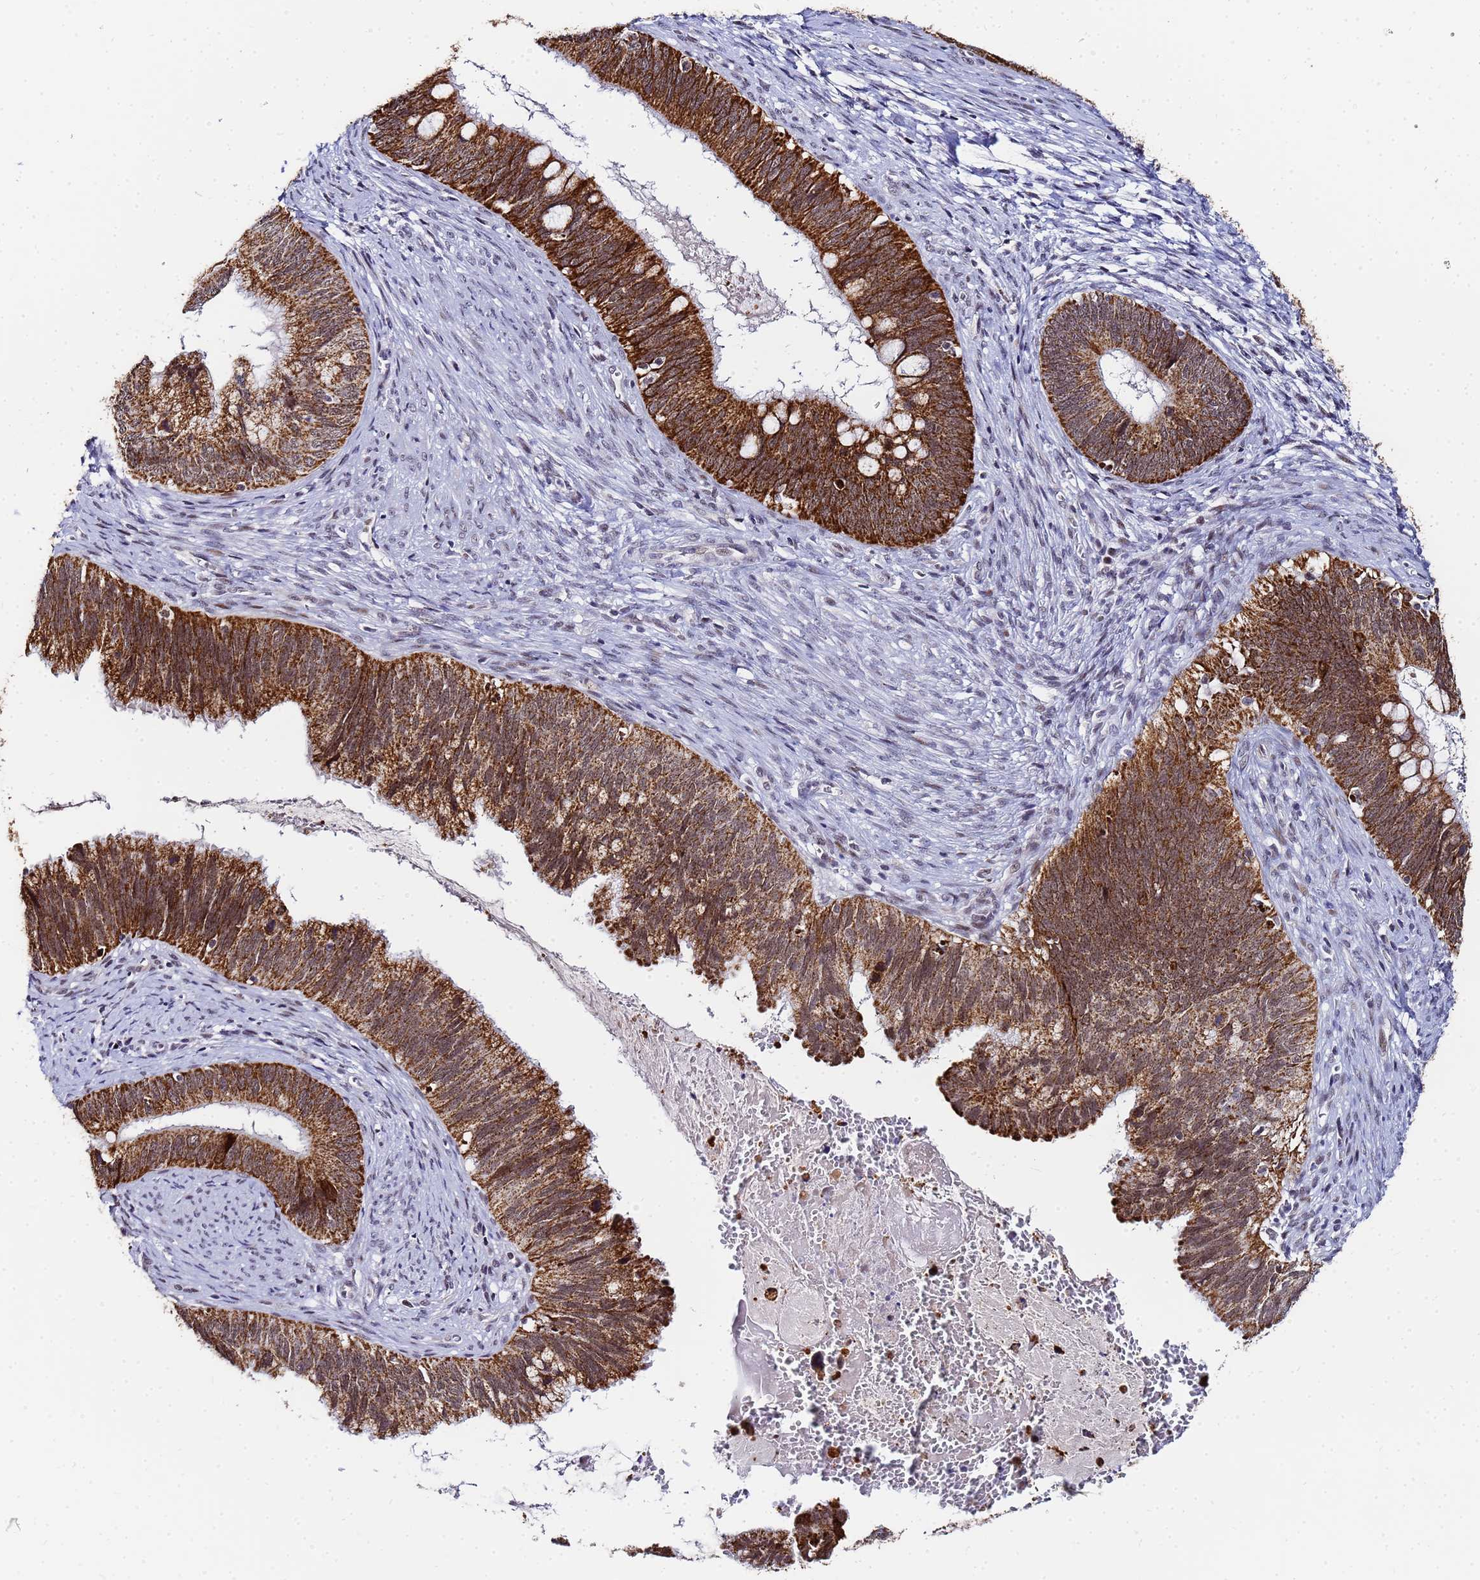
{"staining": {"intensity": "strong", "quantity": ">75%", "location": "cytoplasmic/membranous"}, "tissue": "cervical cancer", "cell_type": "Tumor cells", "image_type": "cancer", "snomed": [{"axis": "morphology", "description": "Adenocarcinoma, NOS"}, {"axis": "topography", "description": "Cervix"}], "caption": "Protein staining exhibits strong cytoplasmic/membranous expression in approximately >75% of tumor cells in cervical cancer (adenocarcinoma).", "gene": "CKMT1A", "patient": {"sex": "female", "age": 42}}